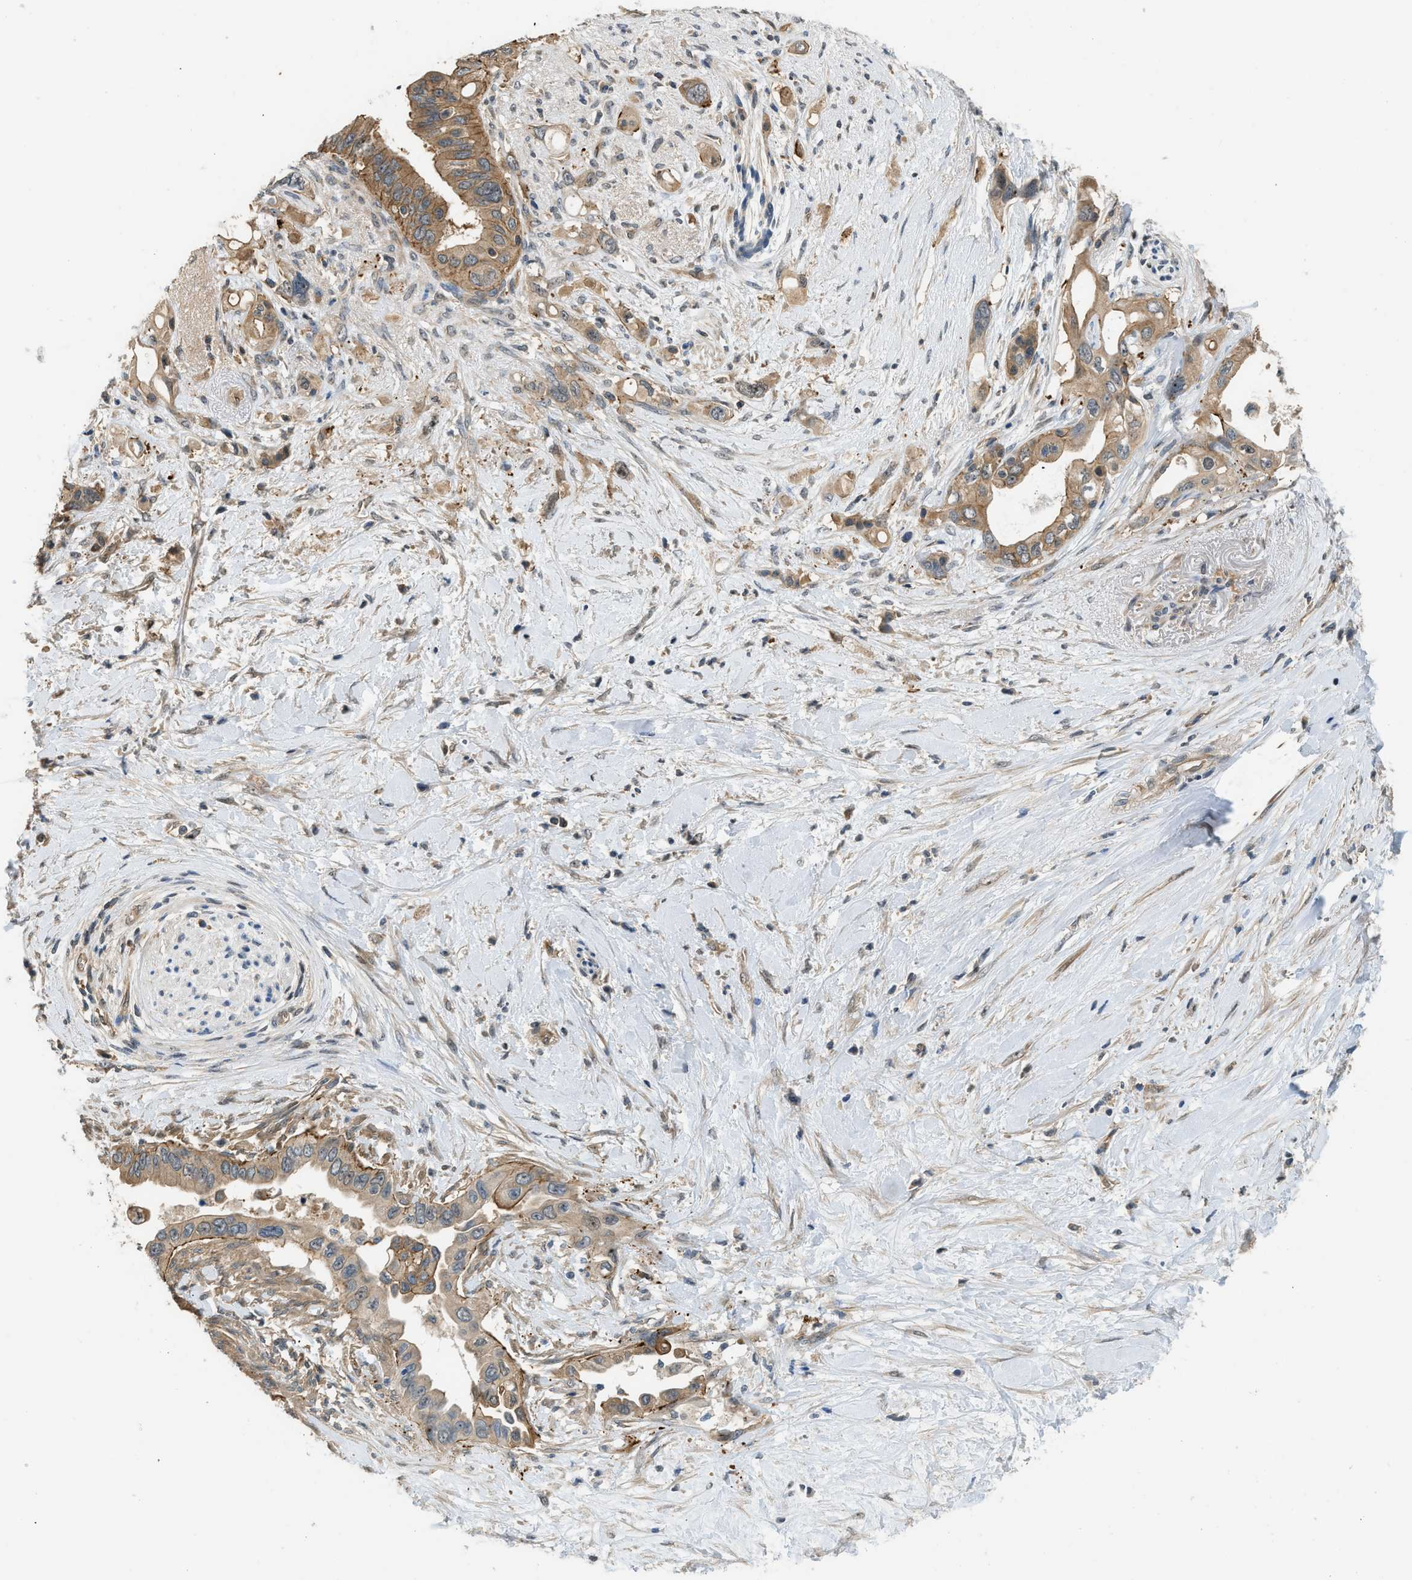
{"staining": {"intensity": "moderate", "quantity": ">75%", "location": "cytoplasmic/membranous"}, "tissue": "pancreatic cancer", "cell_type": "Tumor cells", "image_type": "cancer", "snomed": [{"axis": "morphology", "description": "Adenocarcinoma, NOS"}, {"axis": "topography", "description": "Pancreas"}], "caption": "A medium amount of moderate cytoplasmic/membranous positivity is seen in about >75% of tumor cells in pancreatic adenocarcinoma tissue.", "gene": "CBLB", "patient": {"sex": "female", "age": 56}}